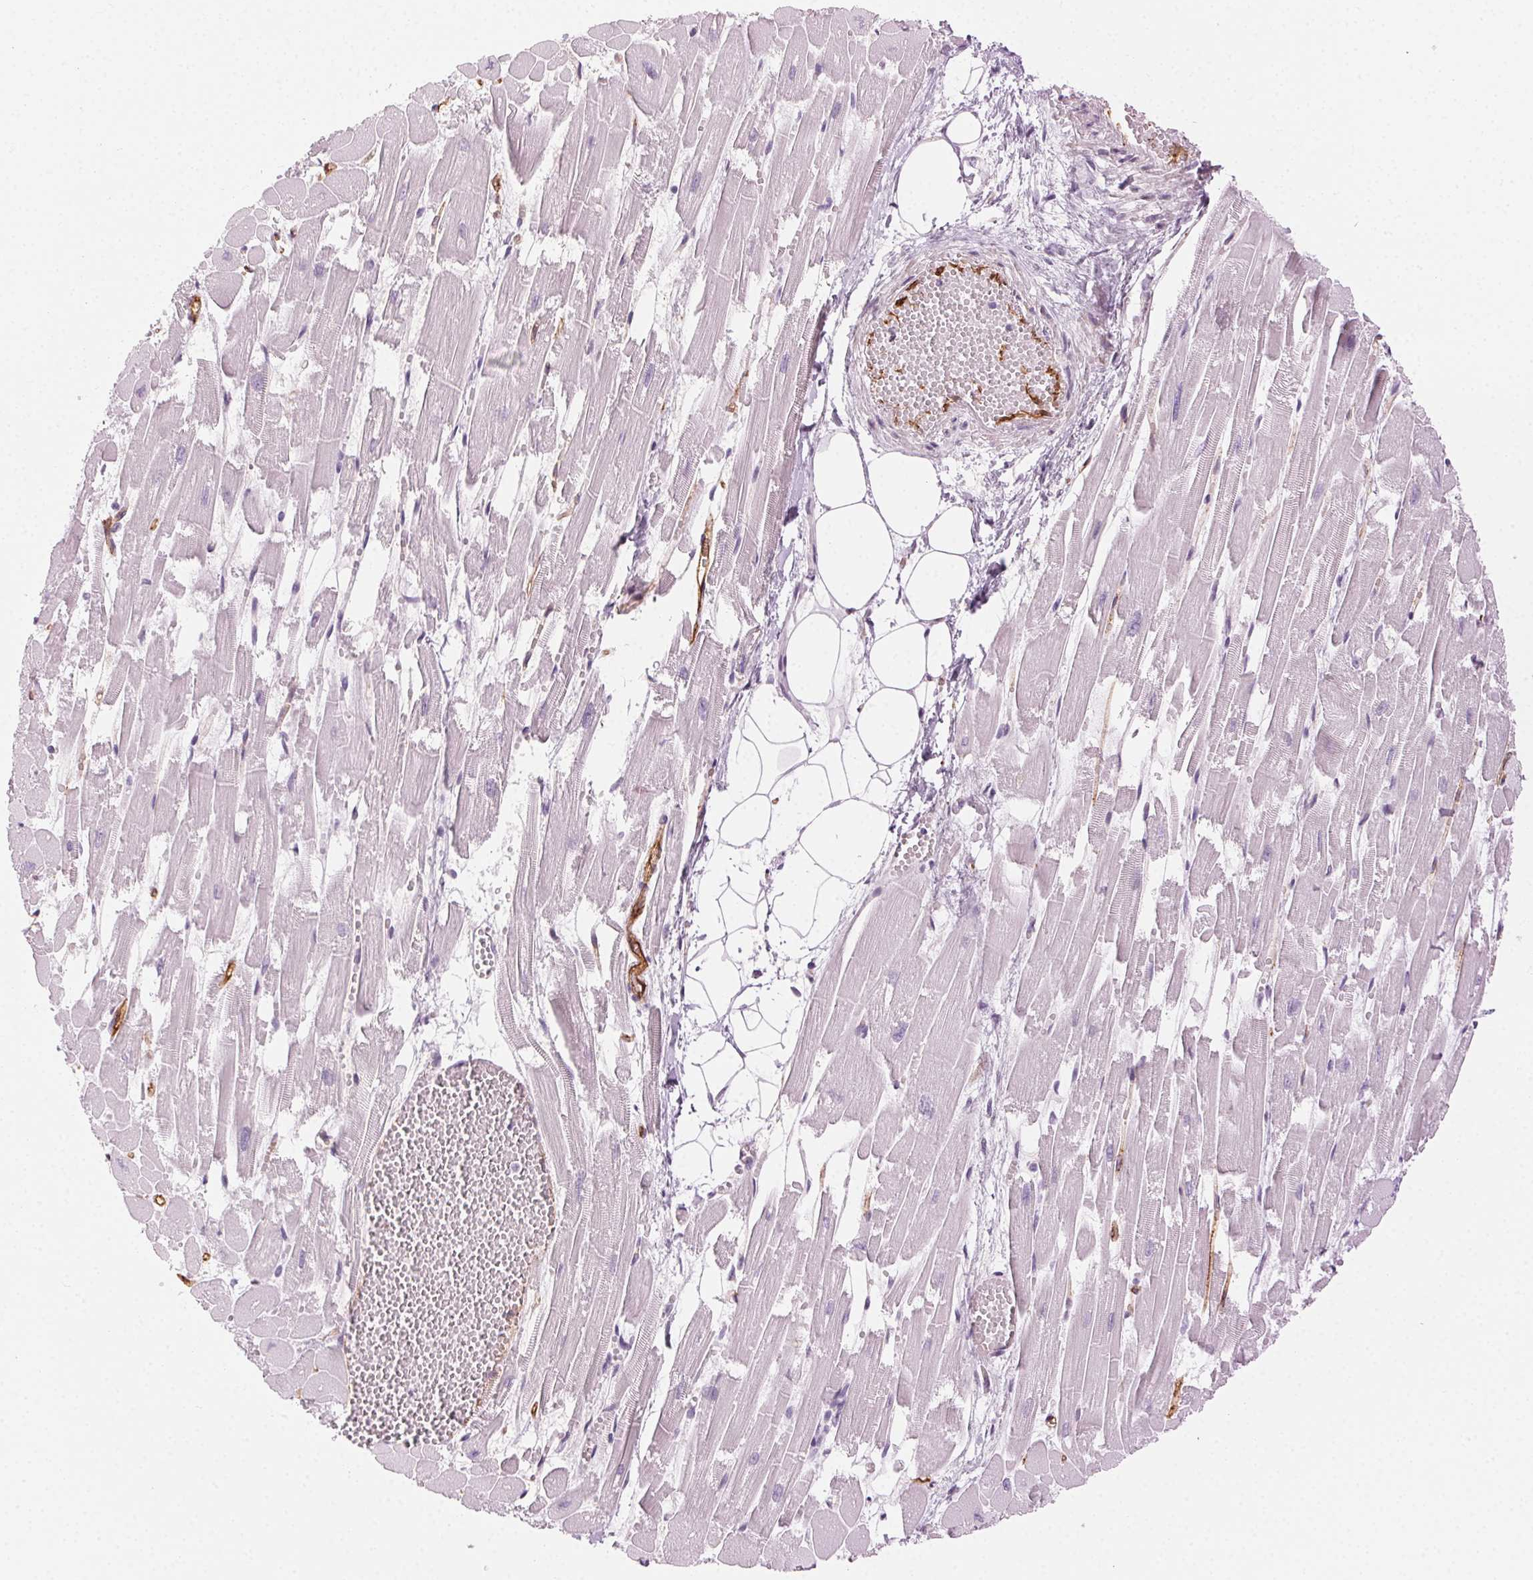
{"staining": {"intensity": "negative", "quantity": "none", "location": "none"}, "tissue": "heart muscle", "cell_type": "Cardiomyocytes", "image_type": "normal", "snomed": [{"axis": "morphology", "description": "Normal tissue, NOS"}, {"axis": "topography", "description": "Heart"}], "caption": "Image shows no protein expression in cardiomyocytes of unremarkable heart muscle.", "gene": "AIF1L", "patient": {"sex": "female", "age": 52}}